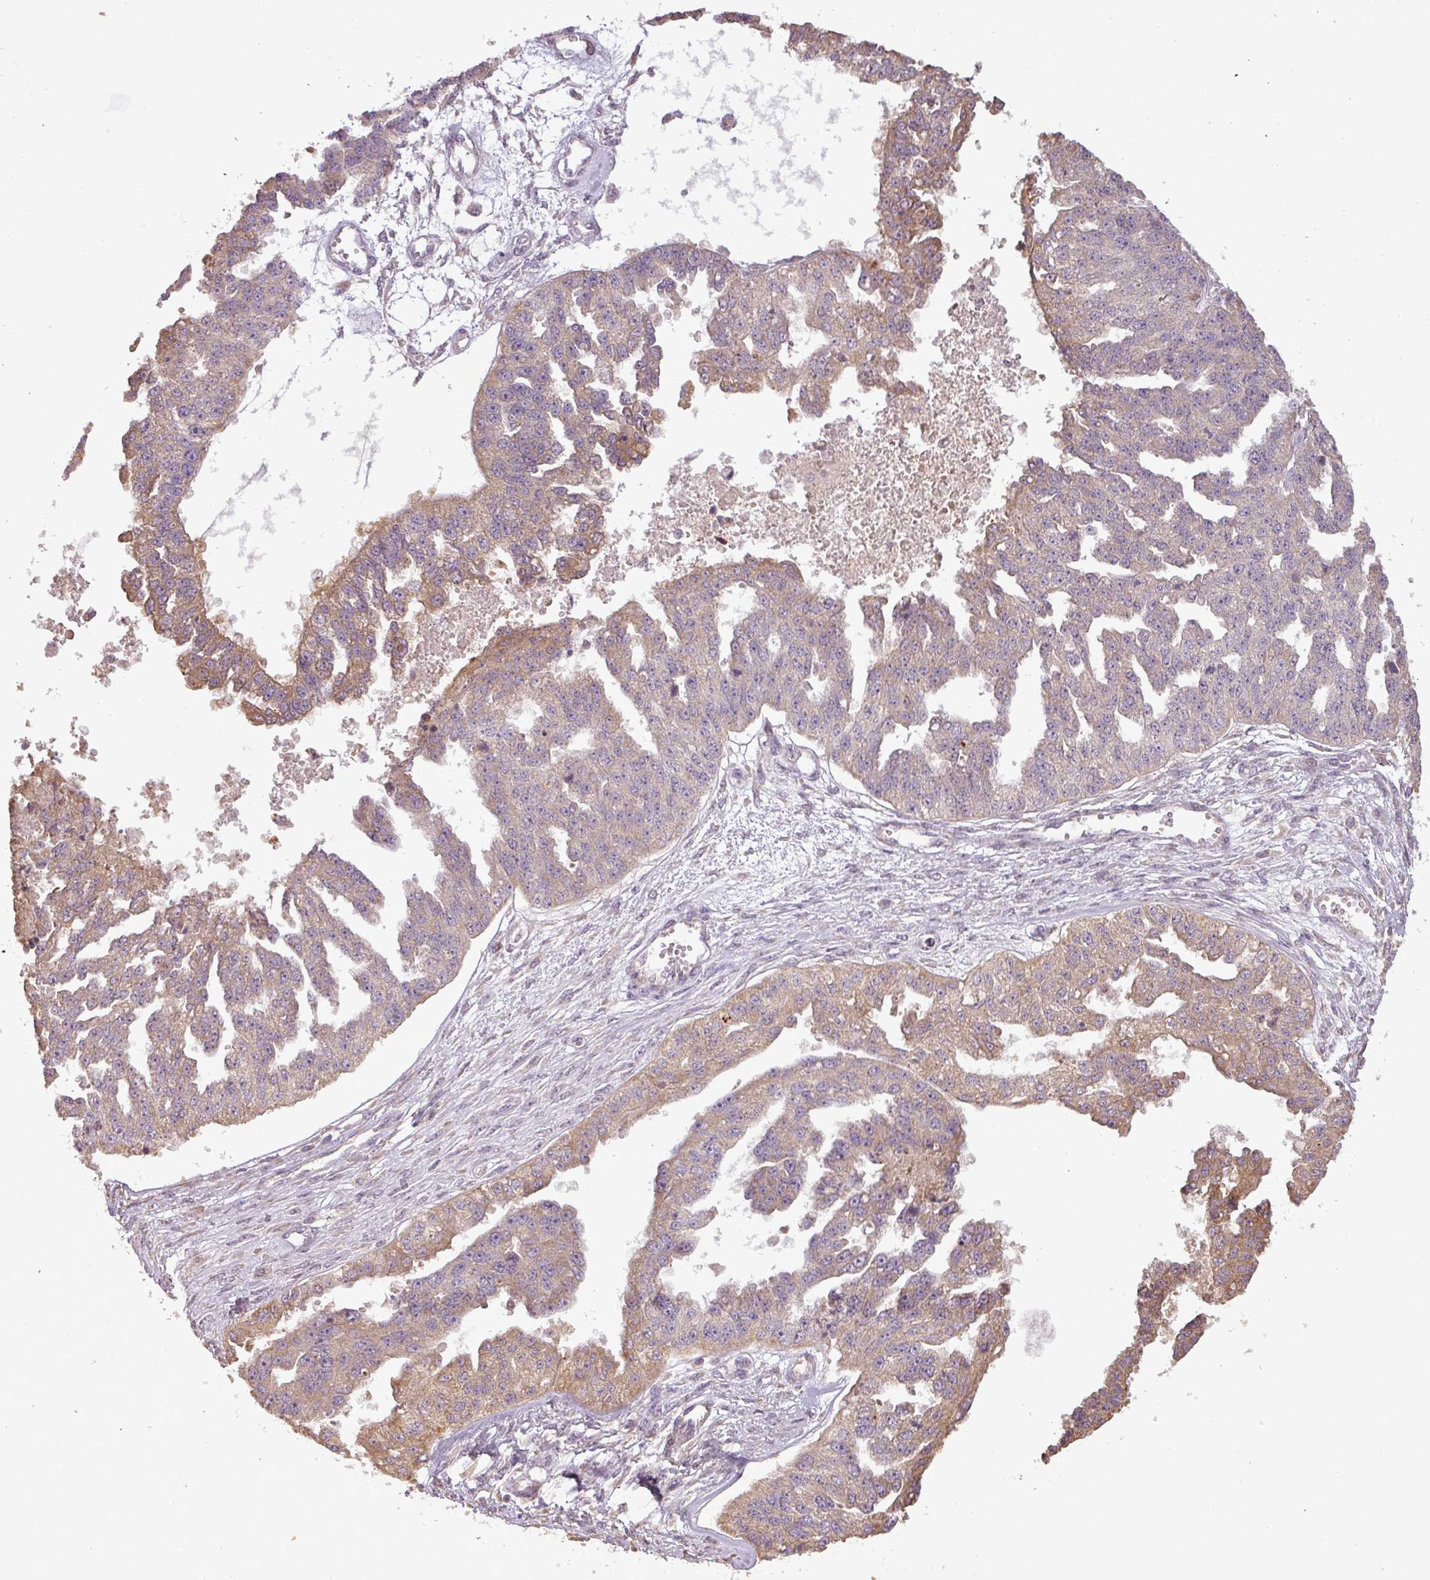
{"staining": {"intensity": "moderate", "quantity": "25%-75%", "location": "cytoplasmic/membranous"}, "tissue": "ovarian cancer", "cell_type": "Tumor cells", "image_type": "cancer", "snomed": [{"axis": "morphology", "description": "Cystadenocarcinoma, serous, NOS"}, {"axis": "topography", "description": "Ovary"}], "caption": "Brown immunohistochemical staining in ovarian cancer shows moderate cytoplasmic/membranous positivity in approximately 25%-75% of tumor cells.", "gene": "FAIM", "patient": {"sex": "female", "age": 58}}